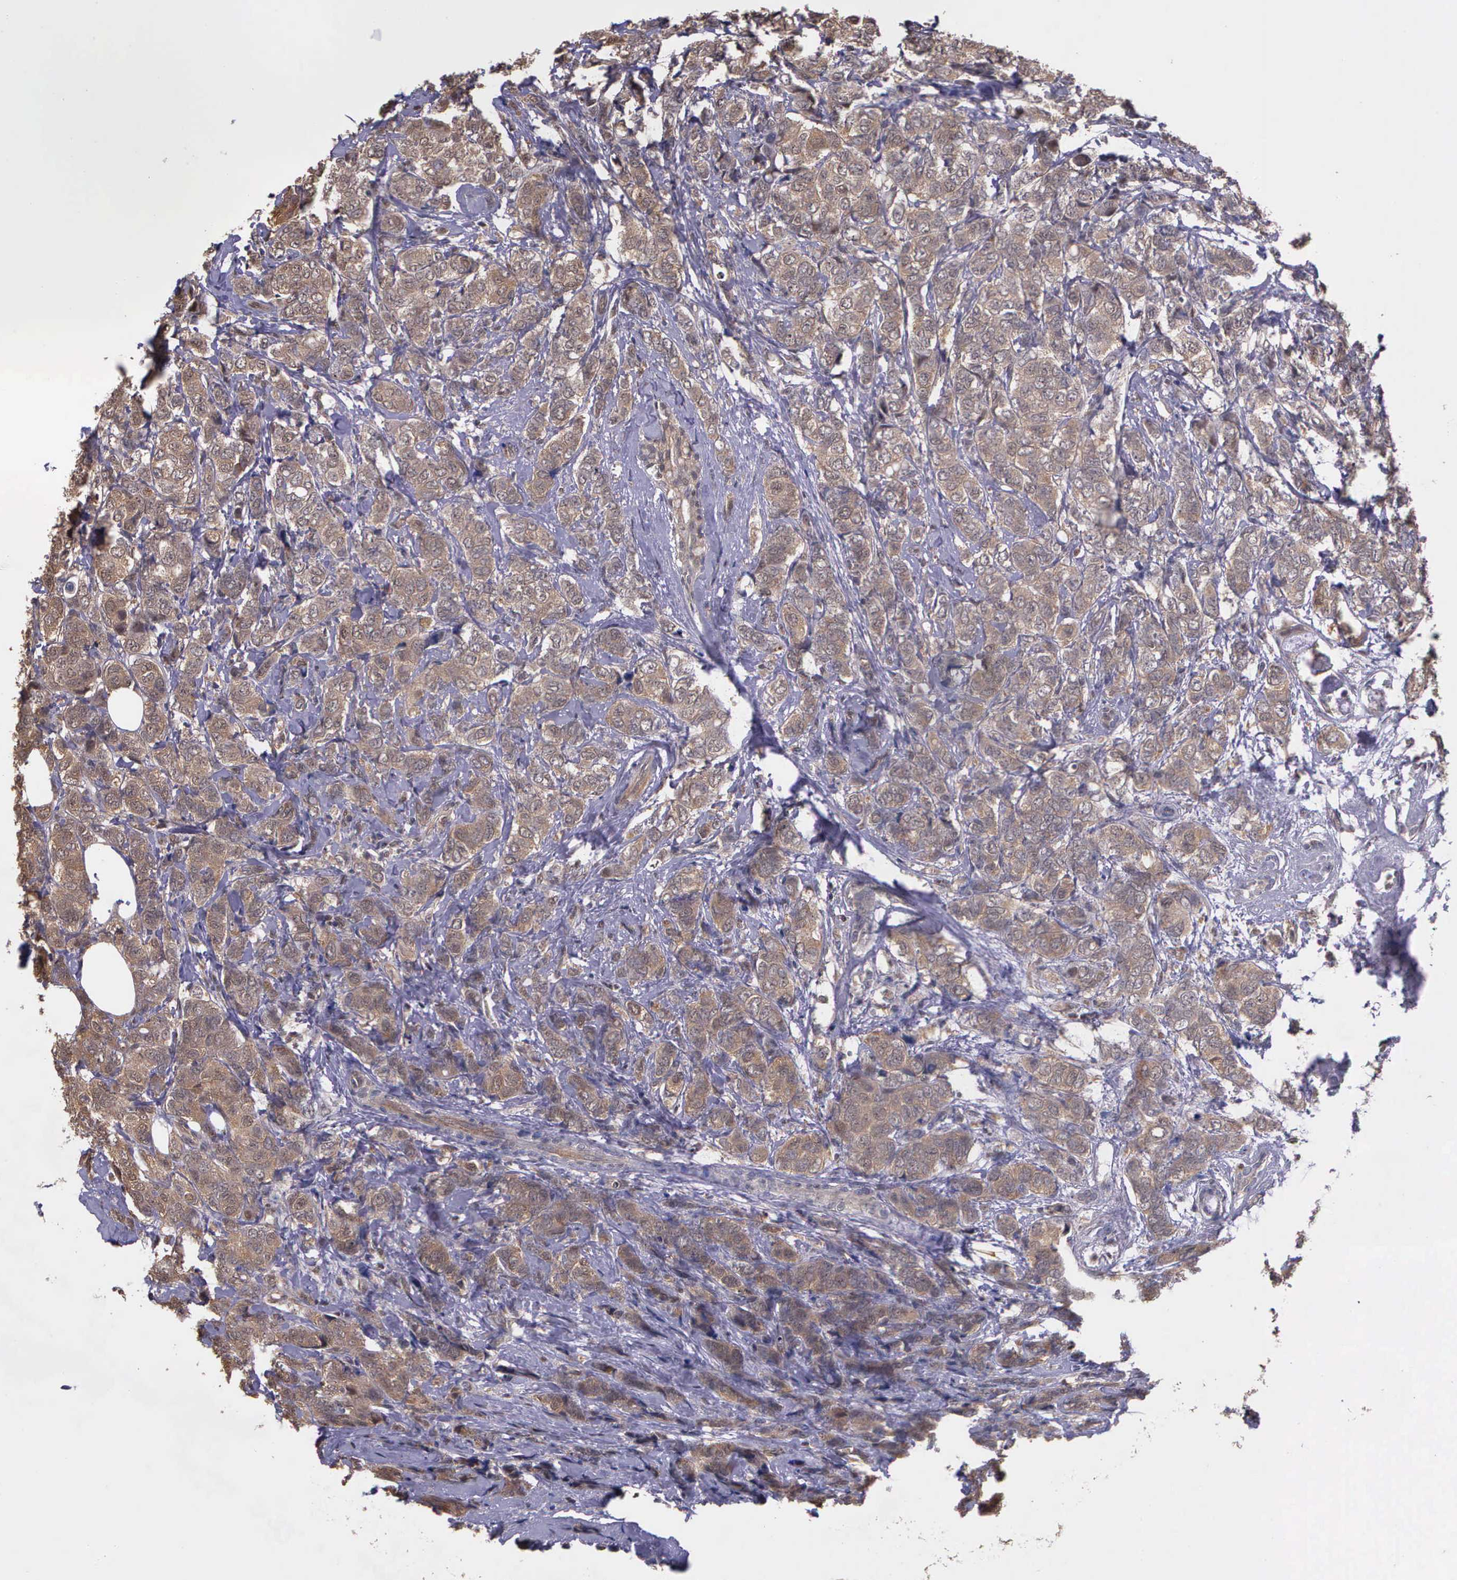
{"staining": {"intensity": "moderate", "quantity": ">75%", "location": "cytoplasmic/membranous"}, "tissue": "breast cancer", "cell_type": "Tumor cells", "image_type": "cancer", "snomed": [{"axis": "morphology", "description": "Lobular carcinoma"}, {"axis": "topography", "description": "Breast"}], "caption": "Brown immunohistochemical staining in human breast lobular carcinoma displays moderate cytoplasmic/membranous staining in approximately >75% of tumor cells. (DAB (3,3'-diaminobenzidine) IHC, brown staining for protein, blue staining for nuclei).", "gene": "PSMC1", "patient": {"sex": "female", "age": 60}}